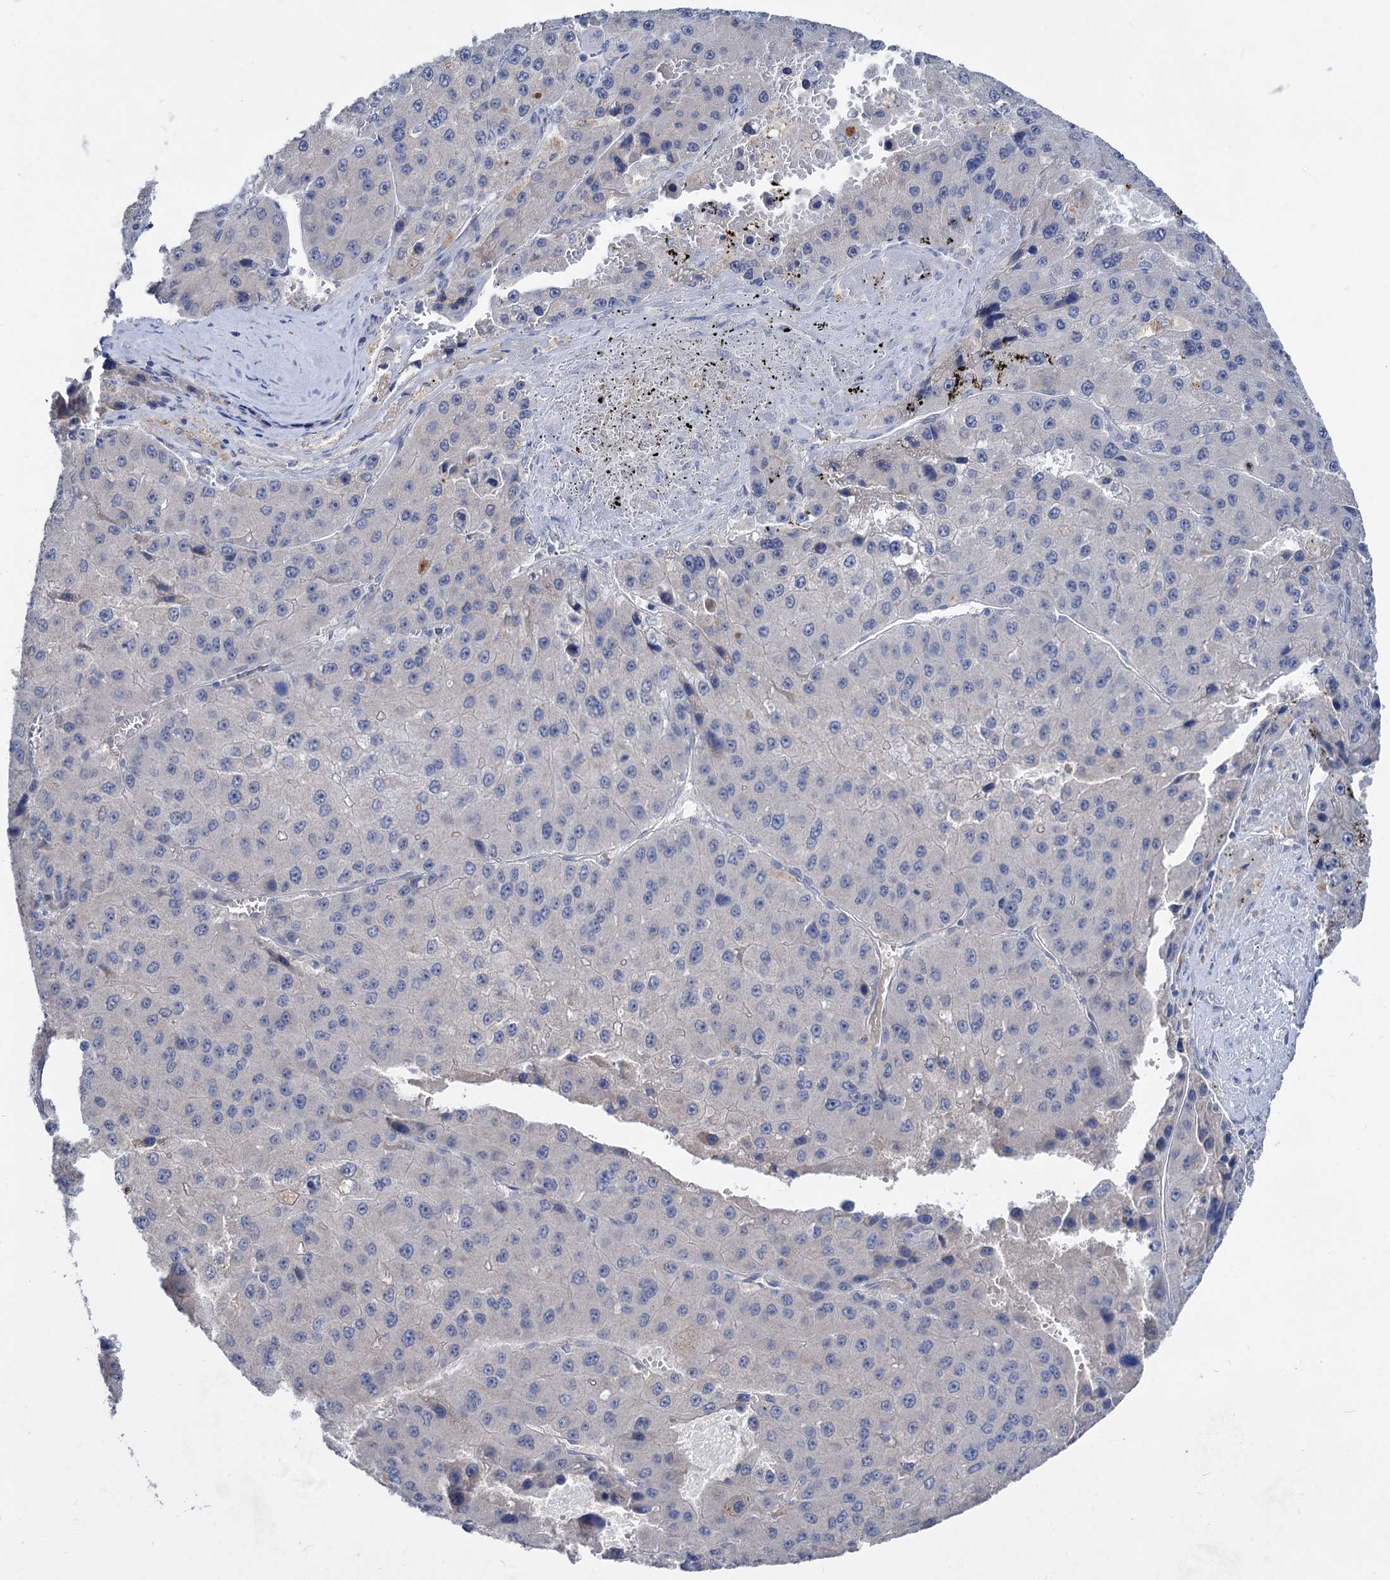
{"staining": {"intensity": "negative", "quantity": "none", "location": "none"}, "tissue": "liver cancer", "cell_type": "Tumor cells", "image_type": "cancer", "snomed": [{"axis": "morphology", "description": "Carcinoma, Hepatocellular, NOS"}, {"axis": "topography", "description": "Liver"}], "caption": "The image demonstrates no staining of tumor cells in liver cancer. The staining is performed using DAB (3,3'-diaminobenzidine) brown chromogen with nuclei counter-stained in using hematoxylin.", "gene": "ATP4A", "patient": {"sex": "female", "age": 73}}